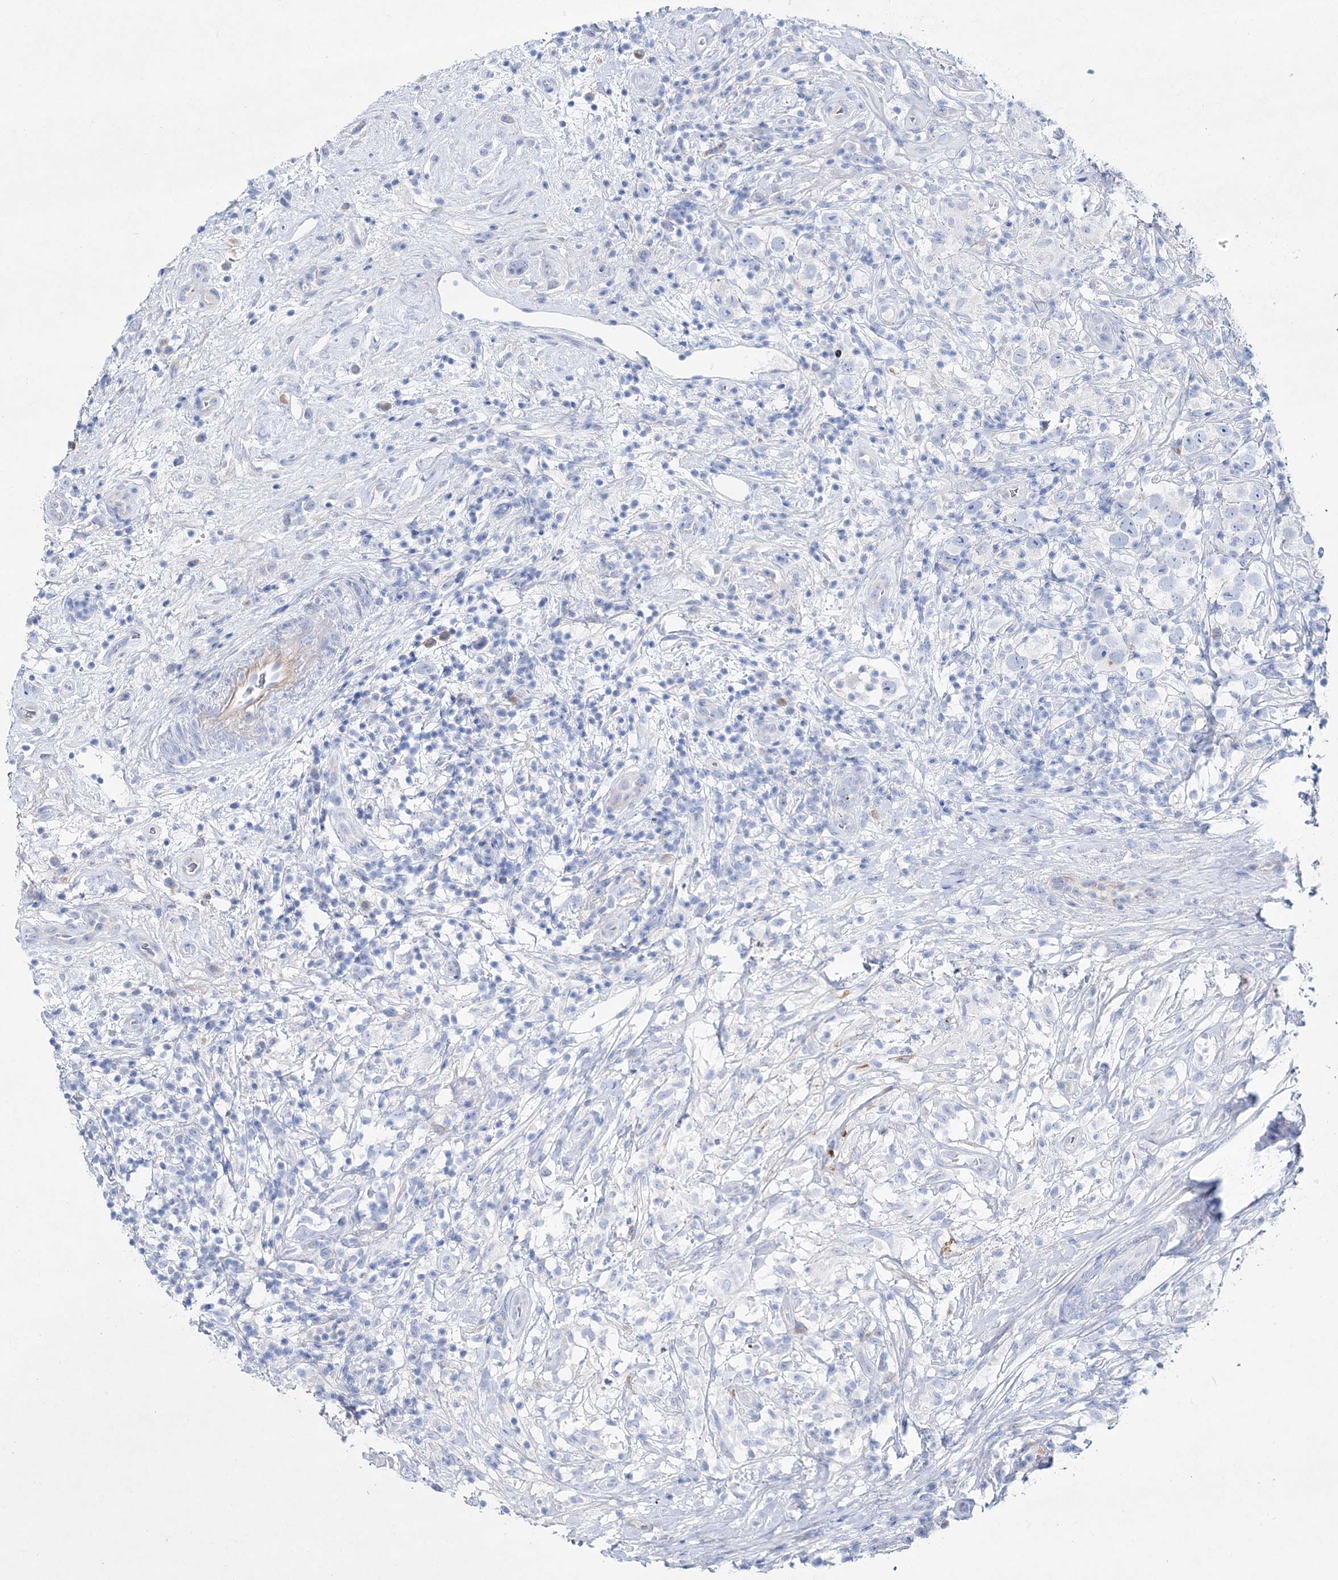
{"staining": {"intensity": "negative", "quantity": "none", "location": "none"}, "tissue": "testis cancer", "cell_type": "Tumor cells", "image_type": "cancer", "snomed": [{"axis": "morphology", "description": "Seminoma, NOS"}, {"axis": "topography", "description": "Testis"}], "caption": "Testis seminoma stained for a protein using immunohistochemistry displays no expression tumor cells.", "gene": "SPINK7", "patient": {"sex": "male", "age": 49}}